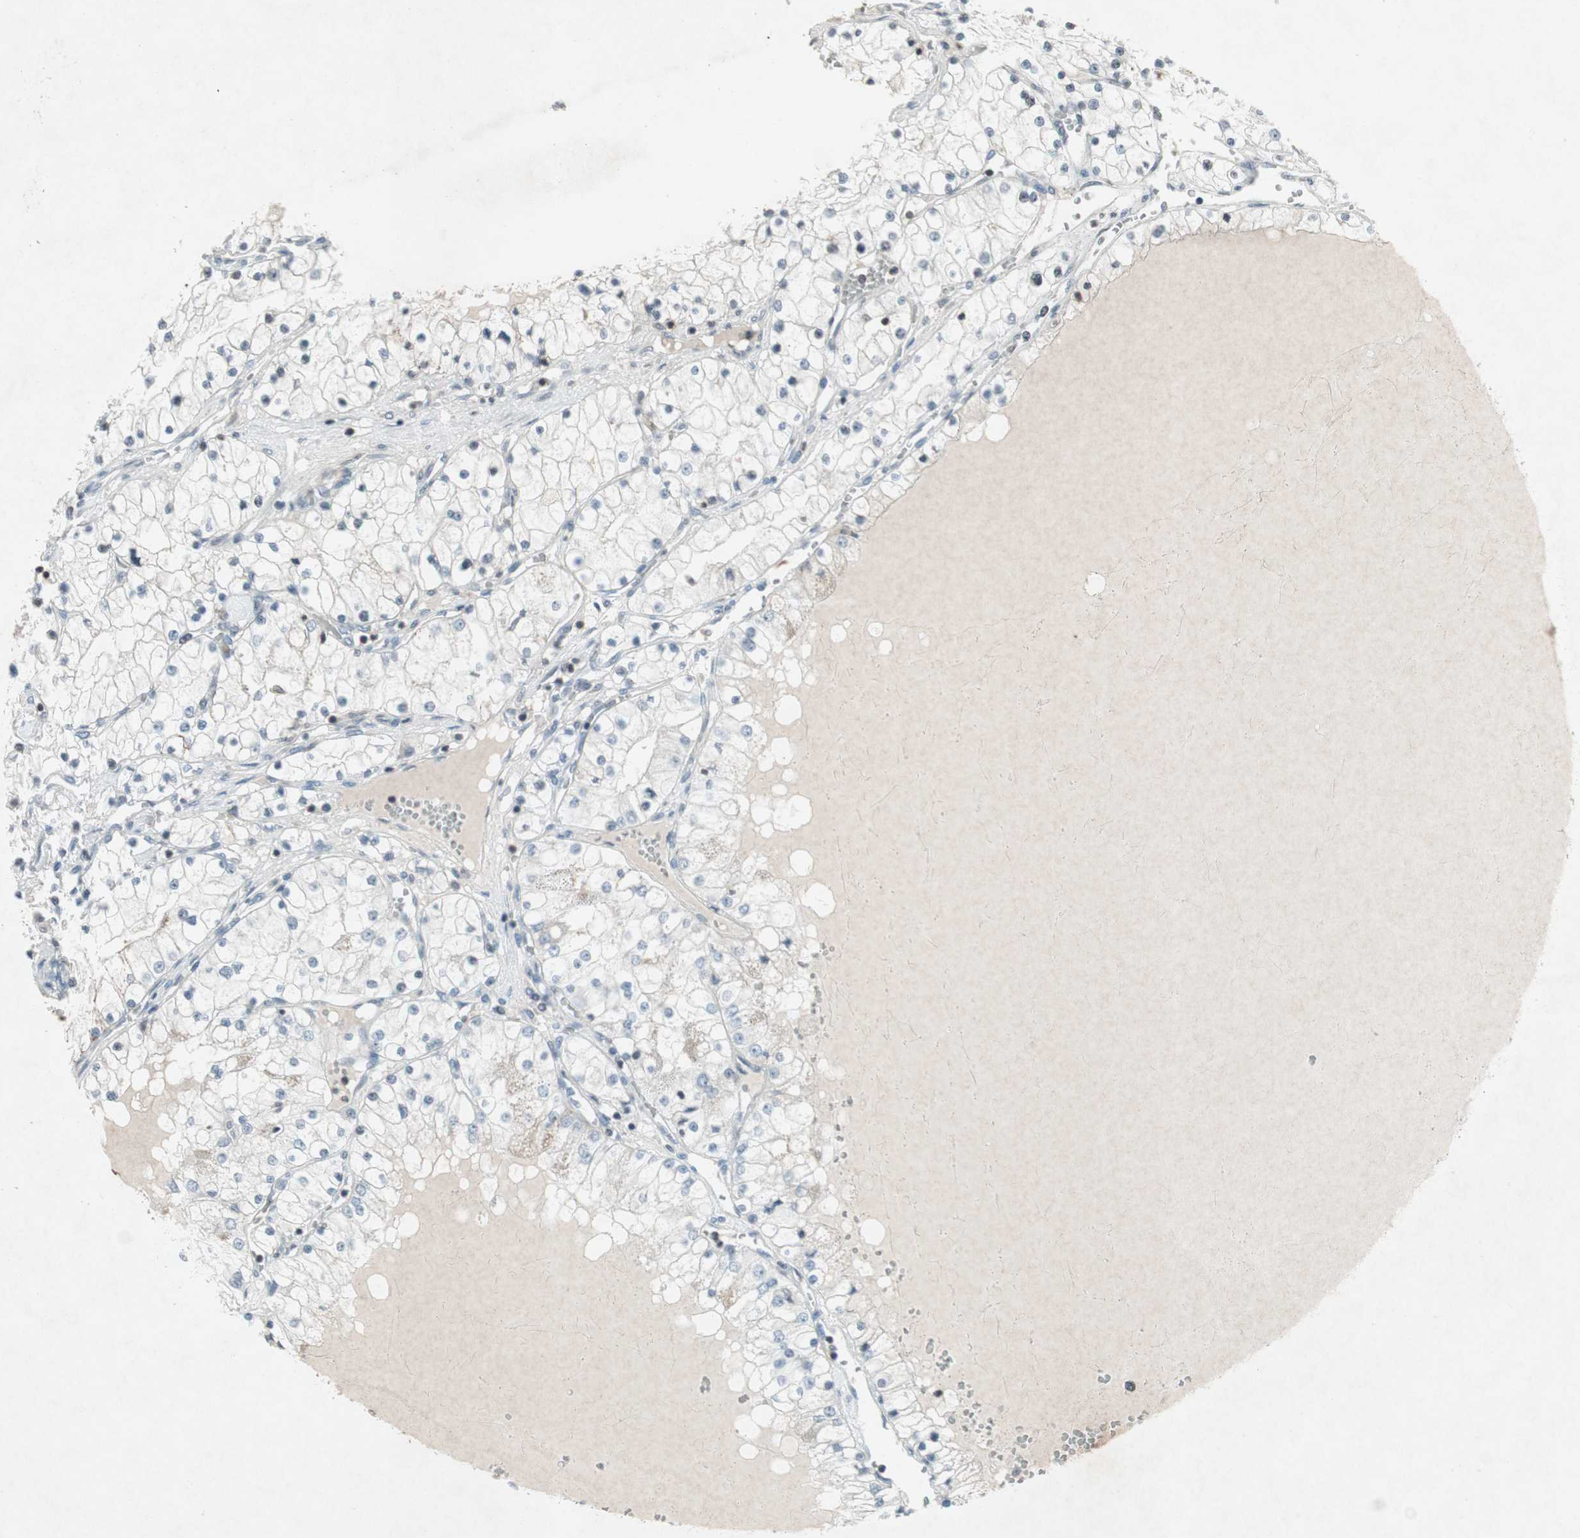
{"staining": {"intensity": "negative", "quantity": "none", "location": "none"}, "tissue": "renal cancer", "cell_type": "Tumor cells", "image_type": "cancer", "snomed": [{"axis": "morphology", "description": "Adenocarcinoma, NOS"}, {"axis": "topography", "description": "Kidney"}], "caption": "Tumor cells show no significant positivity in renal cancer (adenocarcinoma). (Immunohistochemistry, brightfield microscopy, high magnification).", "gene": "ARG2", "patient": {"sex": "male", "age": 68}}